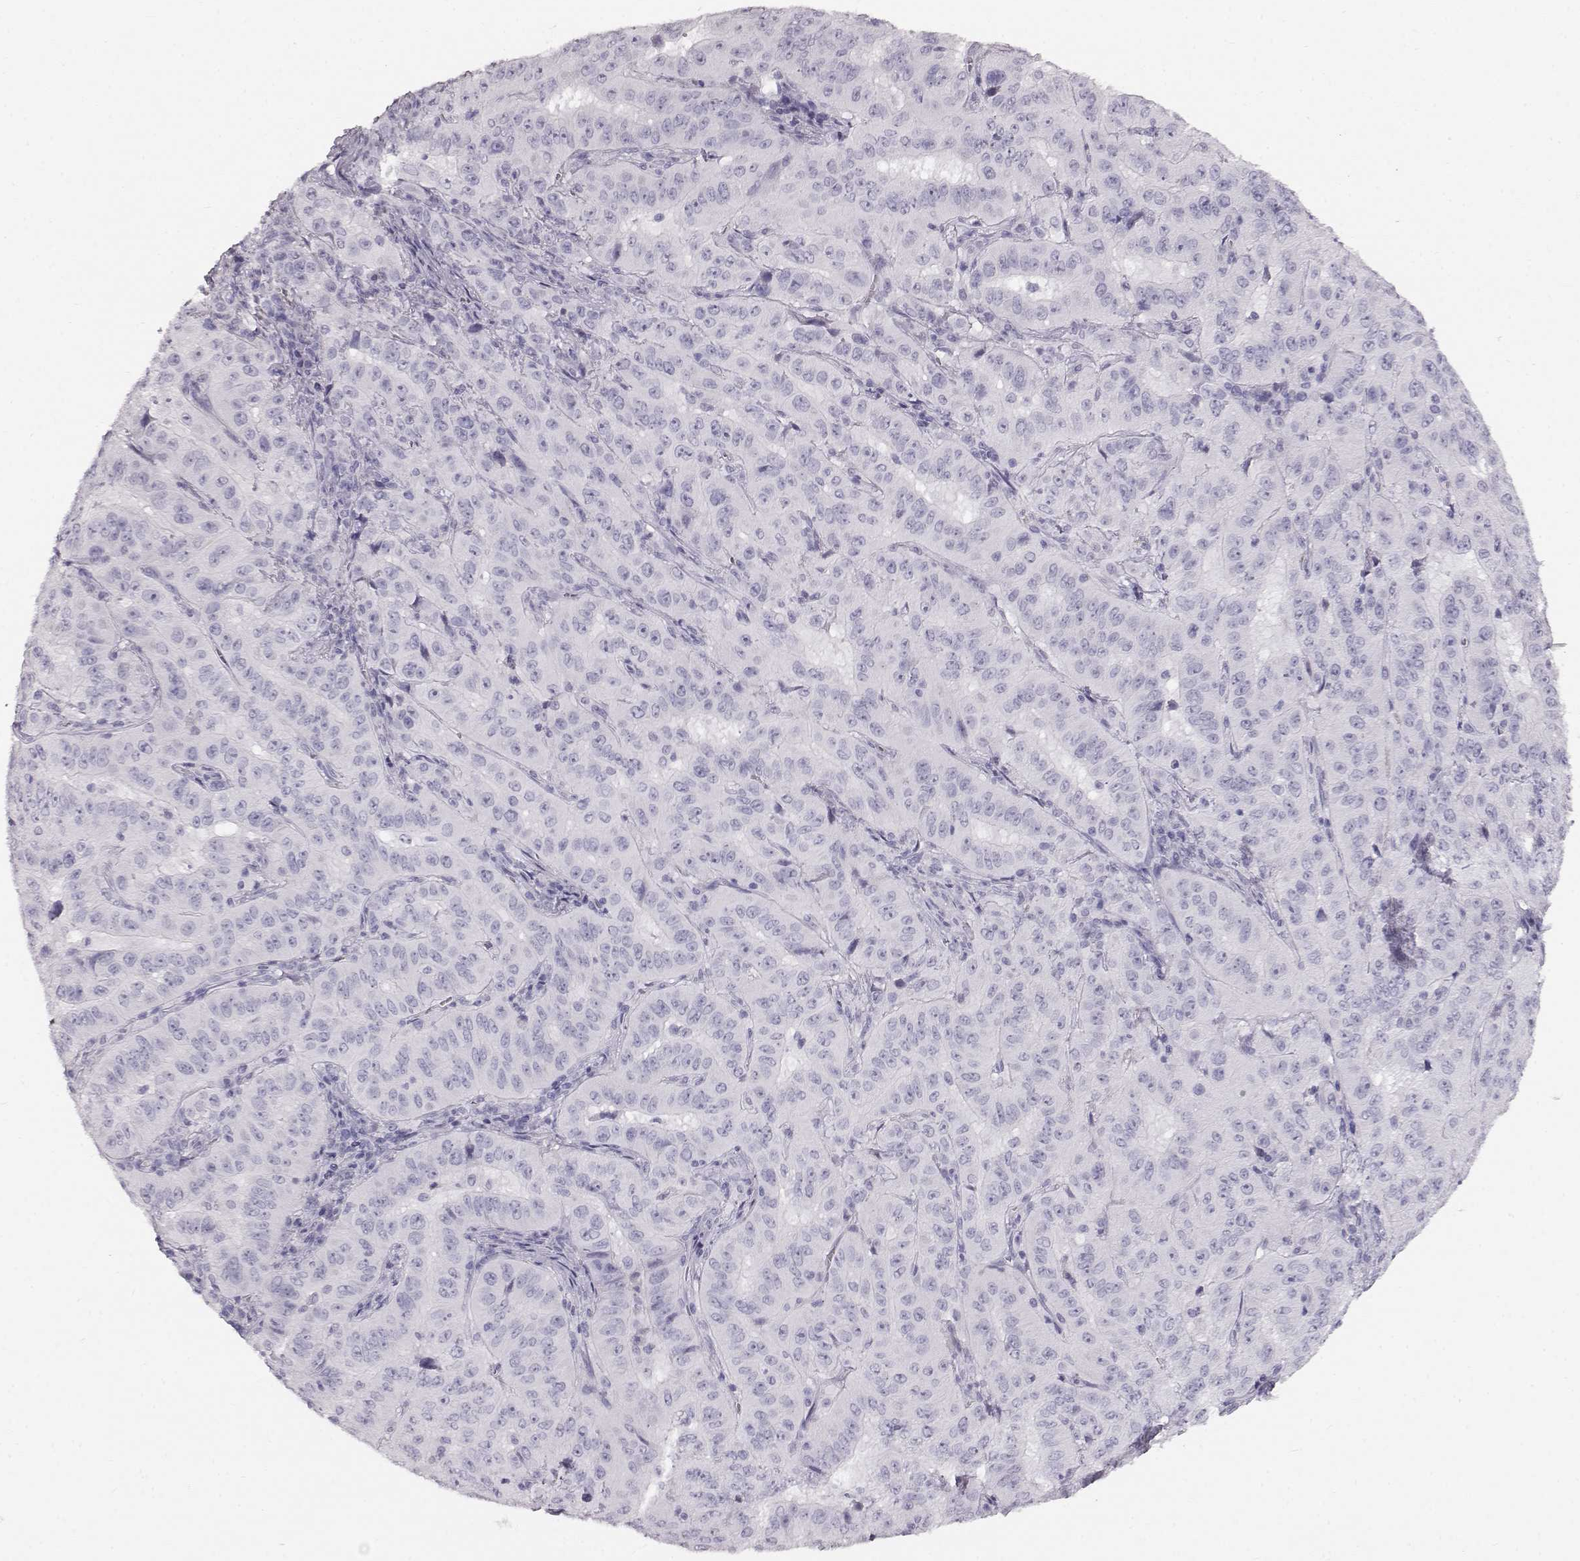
{"staining": {"intensity": "negative", "quantity": "none", "location": "none"}, "tissue": "pancreatic cancer", "cell_type": "Tumor cells", "image_type": "cancer", "snomed": [{"axis": "morphology", "description": "Adenocarcinoma, NOS"}, {"axis": "topography", "description": "Pancreas"}], "caption": "Tumor cells show no significant positivity in adenocarcinoma (pancreatic).", "gene": "KRTAP16-1", "patient": {"sex": "male", "age": 63}}